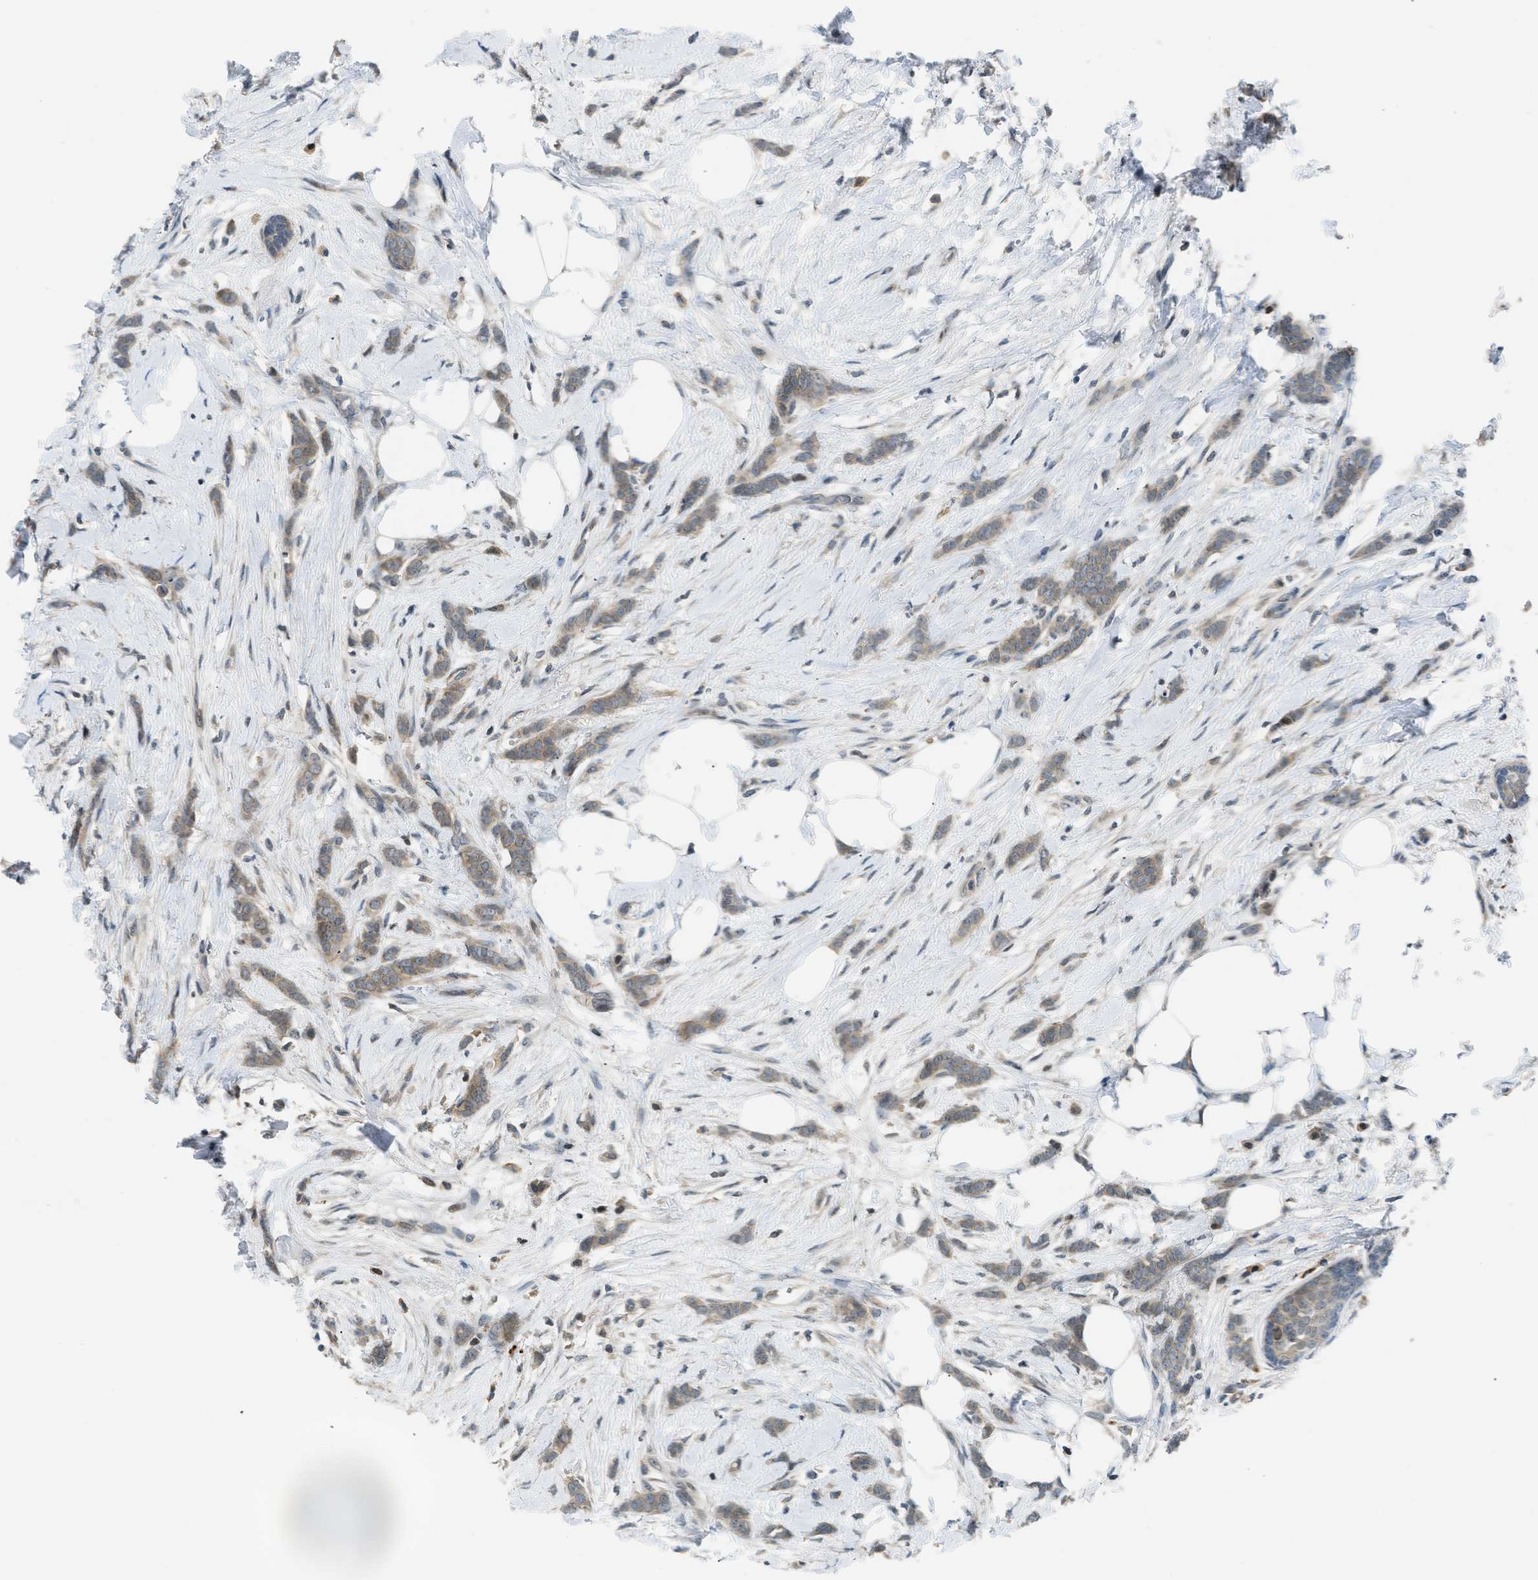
{"staining": {"intensity": "weak", "quantity": ">75%", "location": "cytoplasmic/membranous"}, "tissue": "breast cancer", "cell_type": "Tumor cells", "image_type": "cancer", "snomed": [{"axis": "morphology", "description": "Lobular carcinoma, in situ"}, {"axis": "morphology", "description": "Lobular carcinoma"}, {"axis": "topography", "description": "Breast"}], "caption": "Tumor cells display low levels of weak cytoplasmic/membranous expression in about >75% of cells in breast lobular carcinoma in situ.", "gene": "TTBK2", "patient": {"sex": "female", "age": 41}}